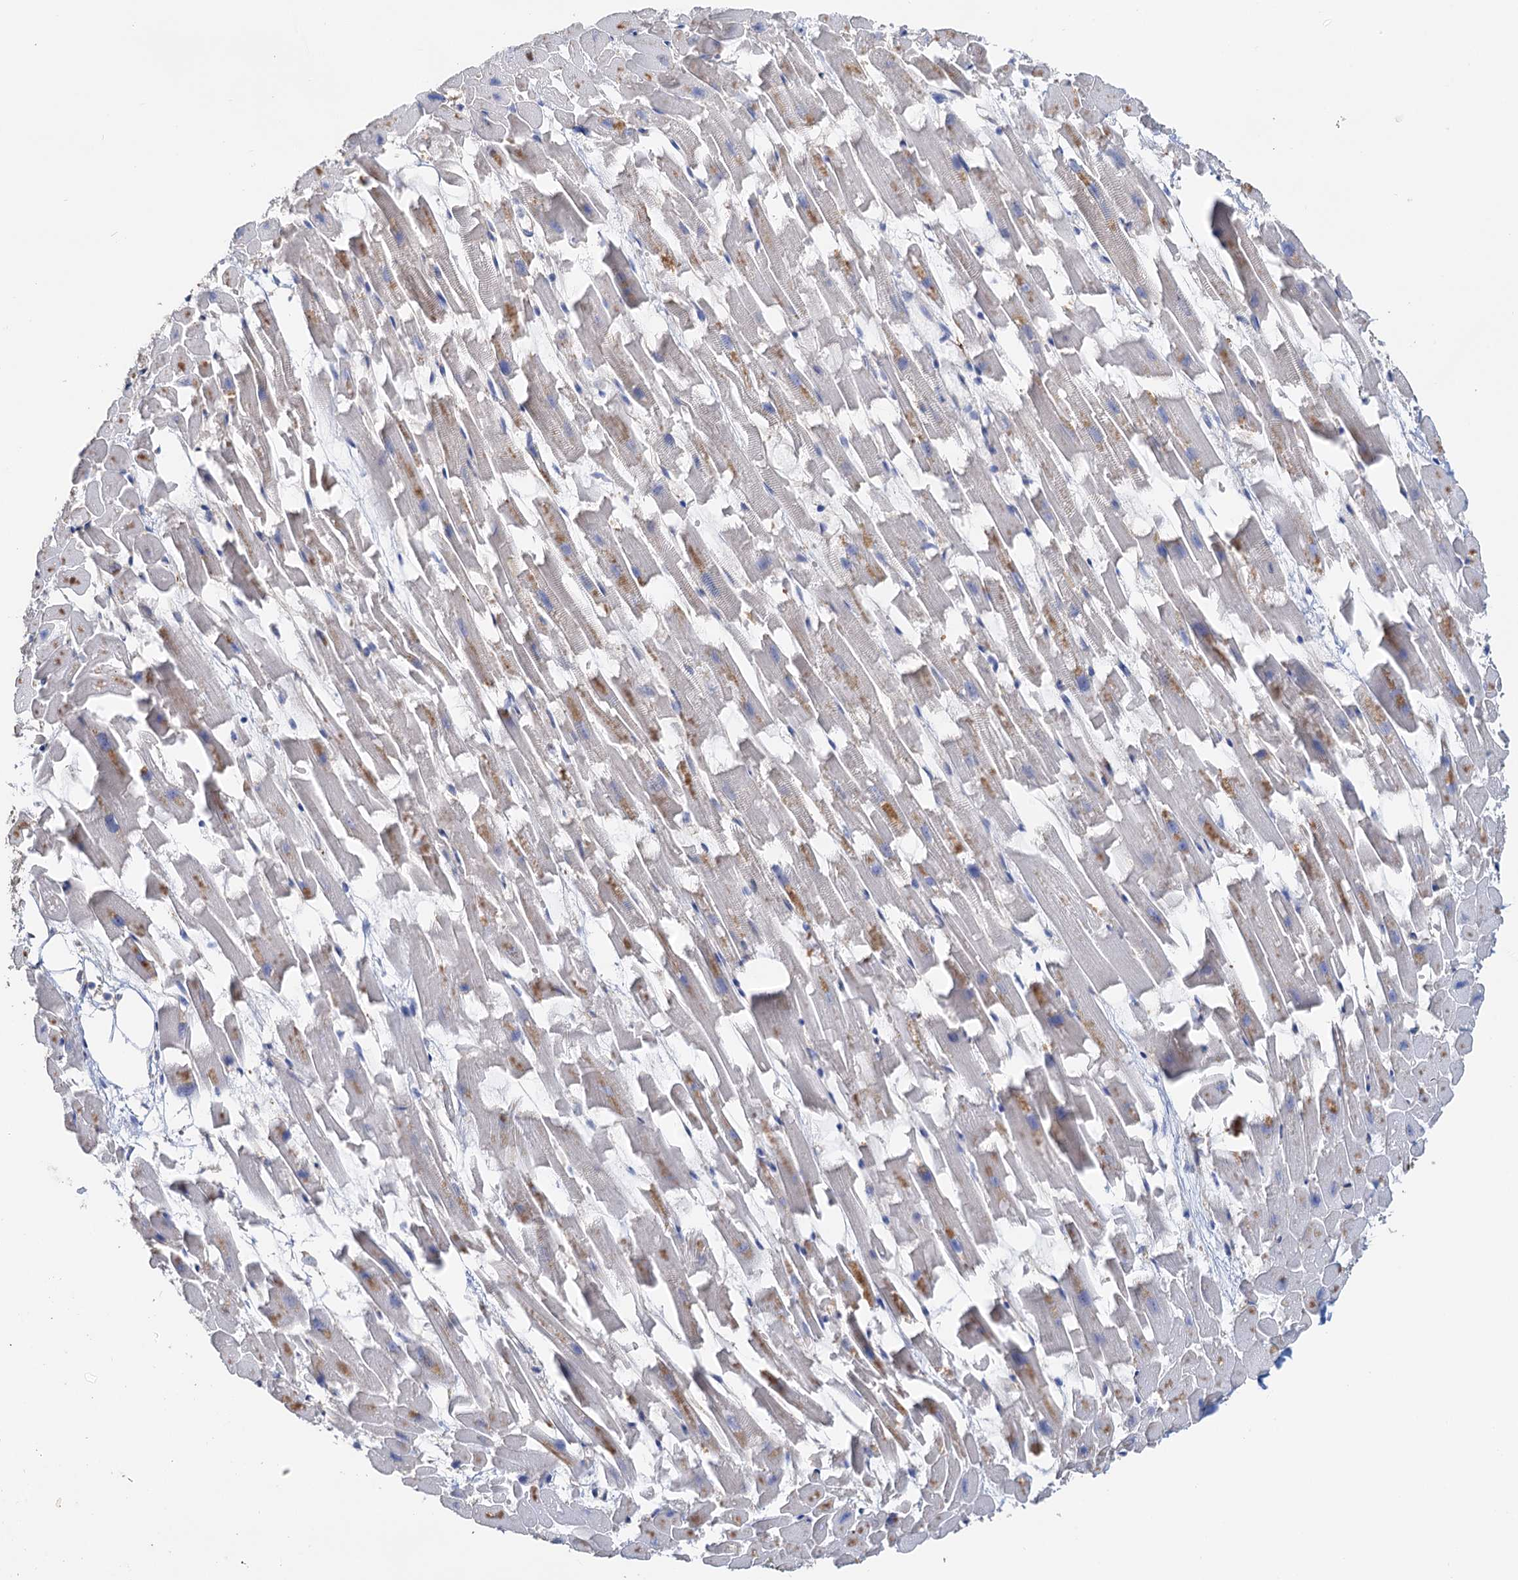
{"staining": {"intensity": "moderate", "quantity": "<25%", "location": "cytoplasmic/membranous"}, "tissue": "heart muscle", "cell_type": "Cardiomyocytes", "image_type": "normal", "snomed": [{"axis": "morphology", "description": "Normal tissue, NOS"}, {"axis": "topography", "description": "Heart"}], "caption": "Immunohistochemistry (IHC) image of benign heart muscle: heart muscle stained using immunohistochemistry (IHC) demonstrates low levels of moderate protein expression localized specifically in the cytoplasmic/membranous of cardiomyocytes, appearing as a cytoplasmic/membranous brown color.", "gene": "C2CD3", "patient": {"sex": "female", "age": 64}}